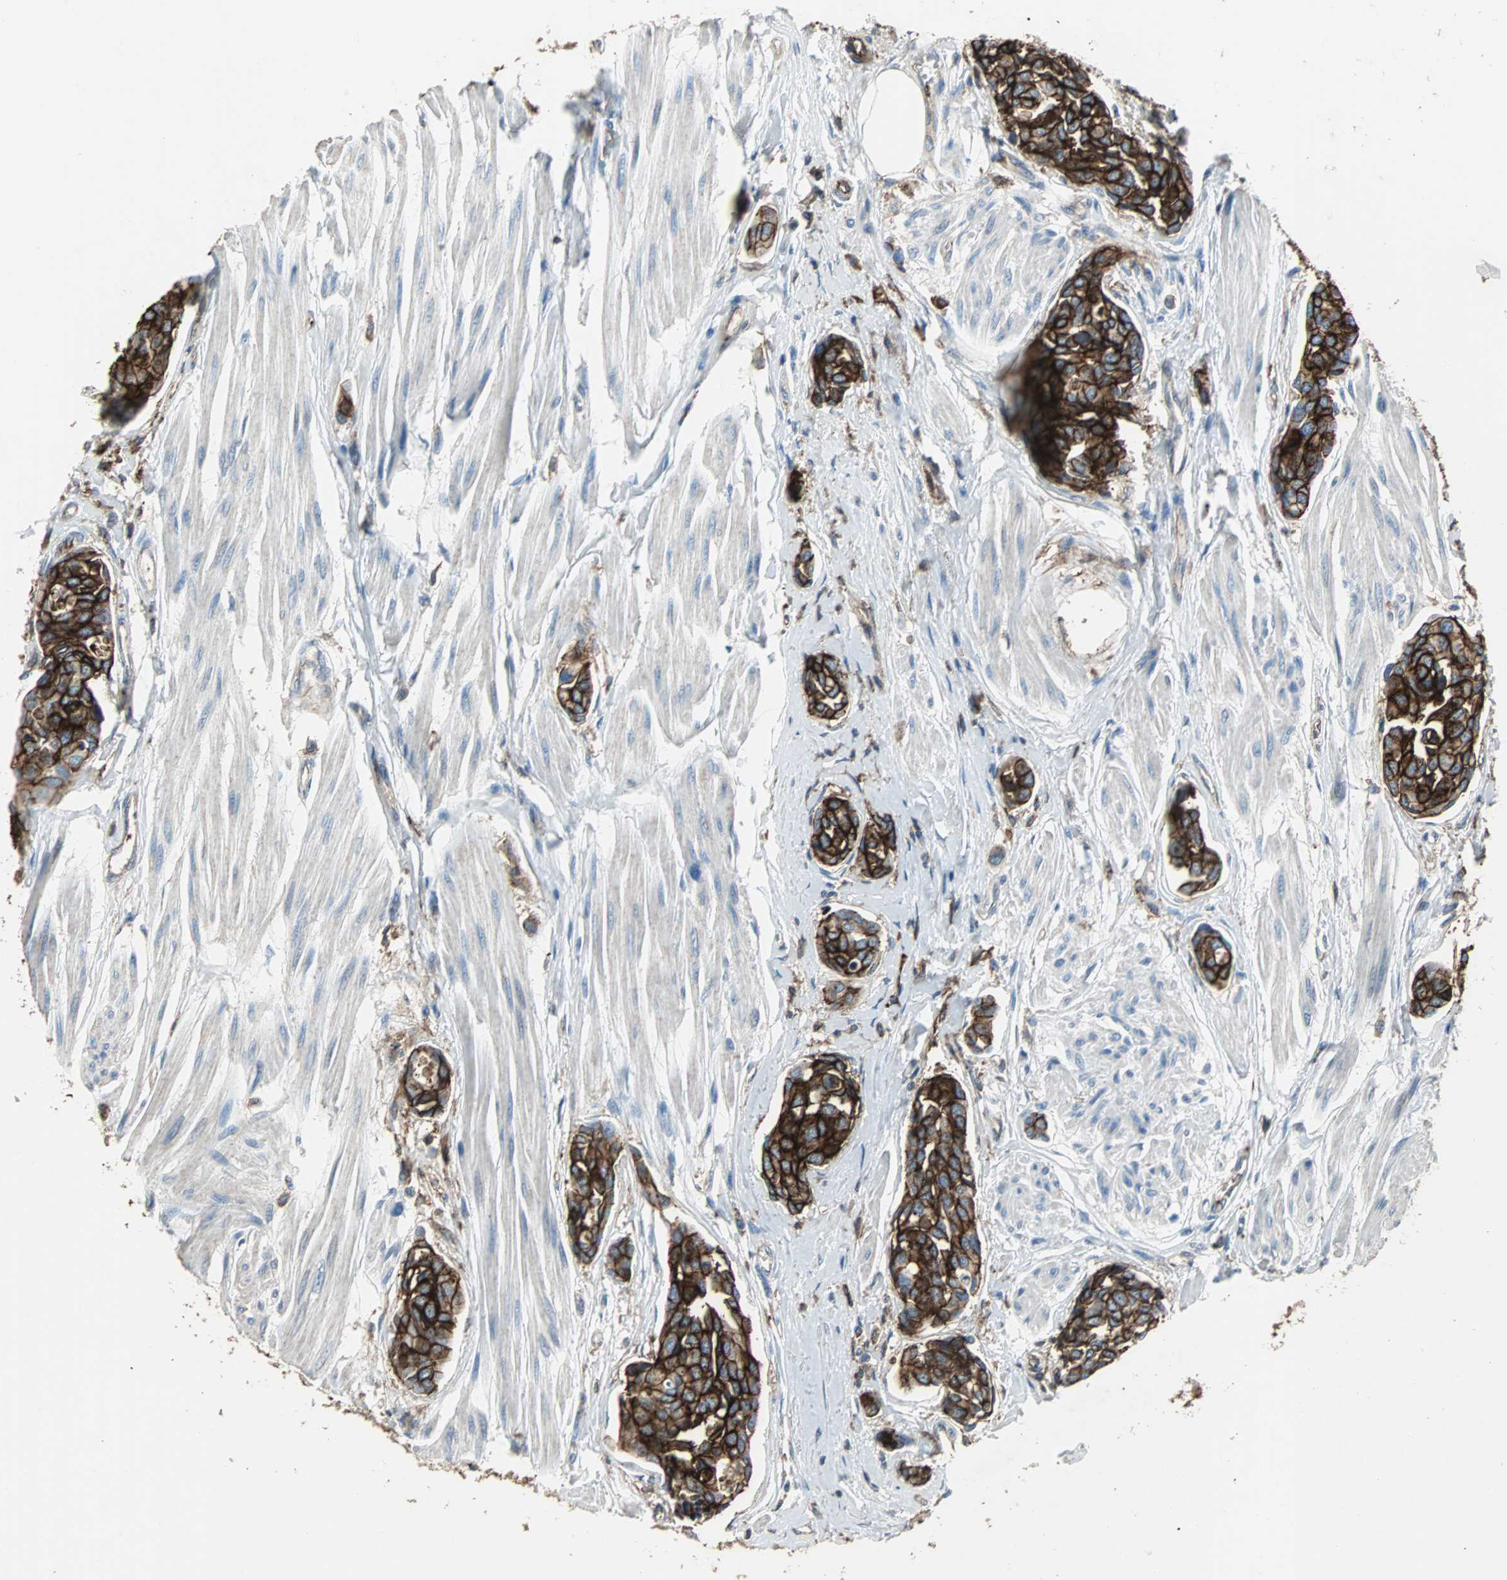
{"staining": {"intensity": "strong", "quantity": ">75%", "location": "cytoplasmic/membranous"}, "tissue": "urothelial cancer", "cell_type": "Tumor cells", "image_type": "cancer", "snomed": [{"axis": "morphology", "description": "Urothelial carcinoma, High grade"}, {"axis": "topography", "description": "Urinary bladder"}], "caption": "Brown immunohistochemical staining in human high-grade urothelial carcinoma exhibits strong cytoplasmic/membranous expression in approximately >75% of tumor cells.", "gene": "F11R", "patient": {"sex": "male", "age": 78}}